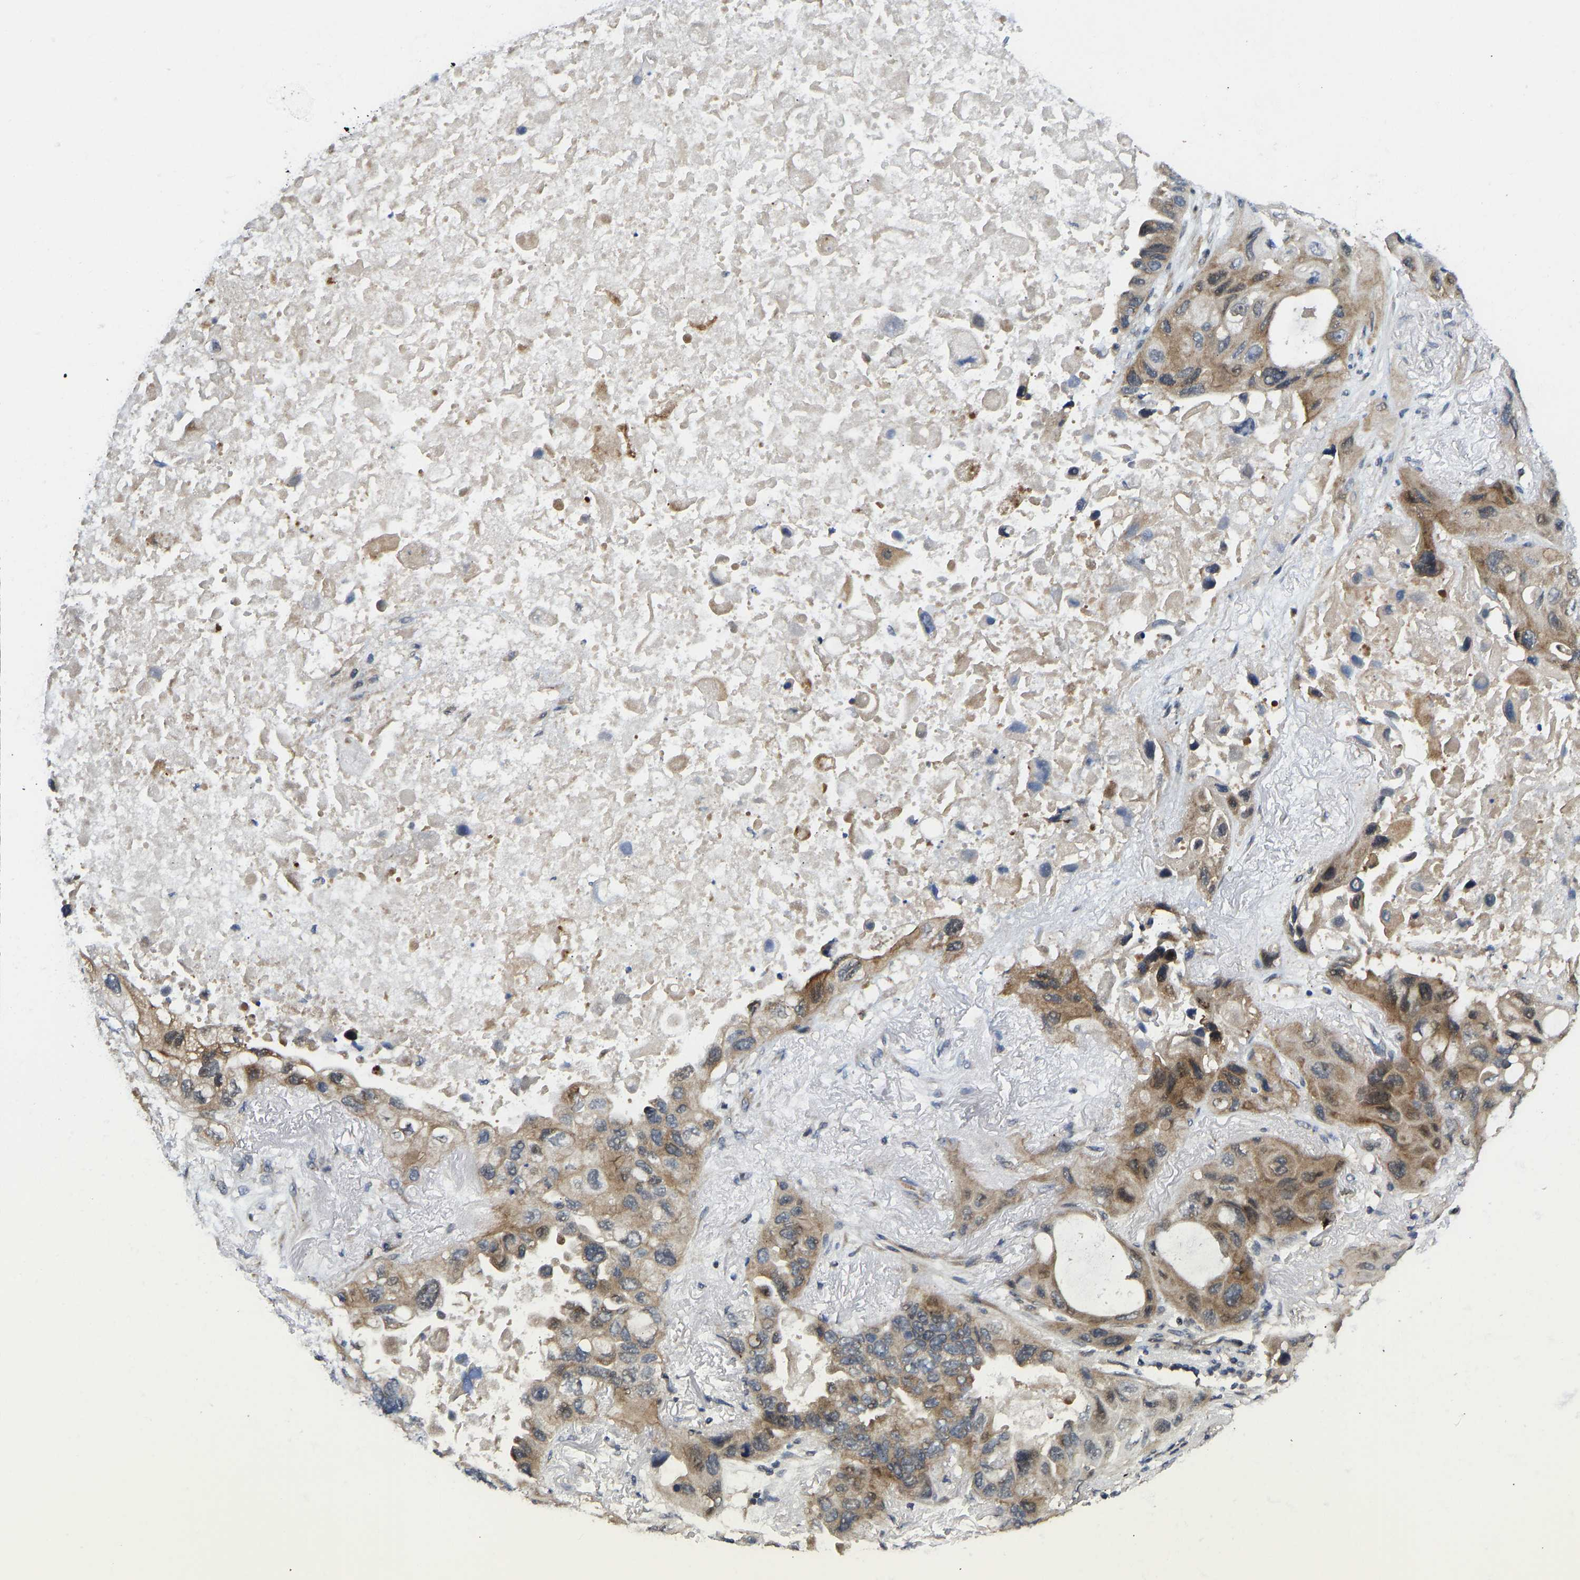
{"staining": {"intensity": "moderate", "quantity": ">75%", "location": "cytoplasmic/membranous"}, "tissue": "lung cancer", "cell_type": "Tumor cells", "image_type": "cancer", "snomed": [{"axis": "morphology", "description": "Squamous cell carcinoma, NOS"}, {"axis": "topography", "description": "Lung"}], "caption": "This histopathology image shows immunohistochemistry staining of human lung squamous cell carcinoma, with medium moderate cytoplasmic/membranous staining in approximately >75% of tumor cells.", "gene": "NDRG3", "patient": {"sex": "female", "age": 73}}